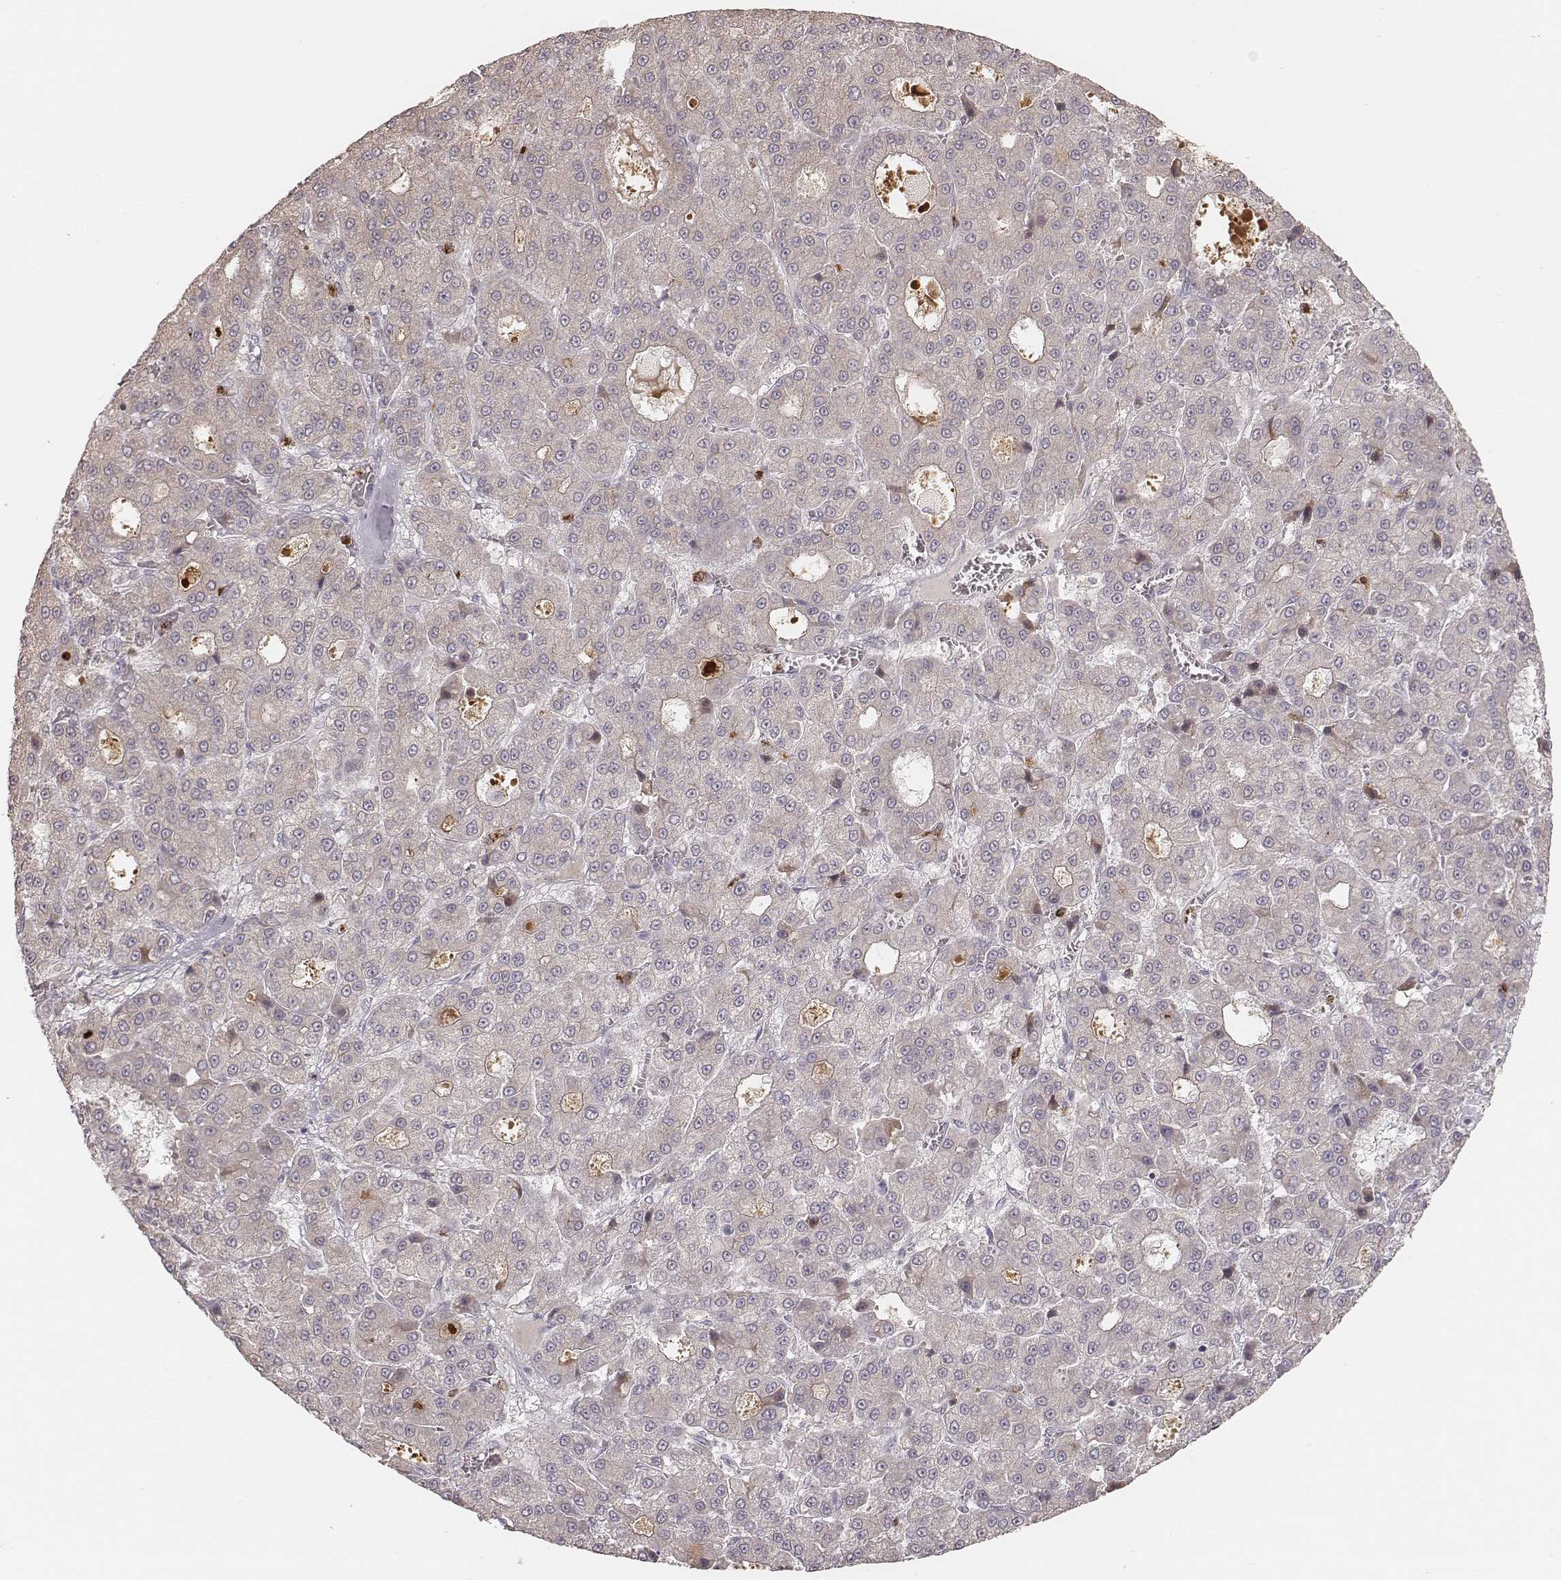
{"staining": {"intensity": "negative", "quantity": "none", "location": "none"}, "tissue": "liver cancer", "cell_type": "Tumor cells", "image_type": "cancer", "snomed": [{"axis": "morphology", "description": "Carcinoma, Hepatocellular, NOS"}, {"axis": "topography", "description": "Liver"}], "caption": "A photomicrograph of liver cancer stained for a protein reveals no brown staining in tumor cells. Nuclei are stained in blue.", "gene": "ABCA7", "patient": {"sex": "male", "age": 70}}